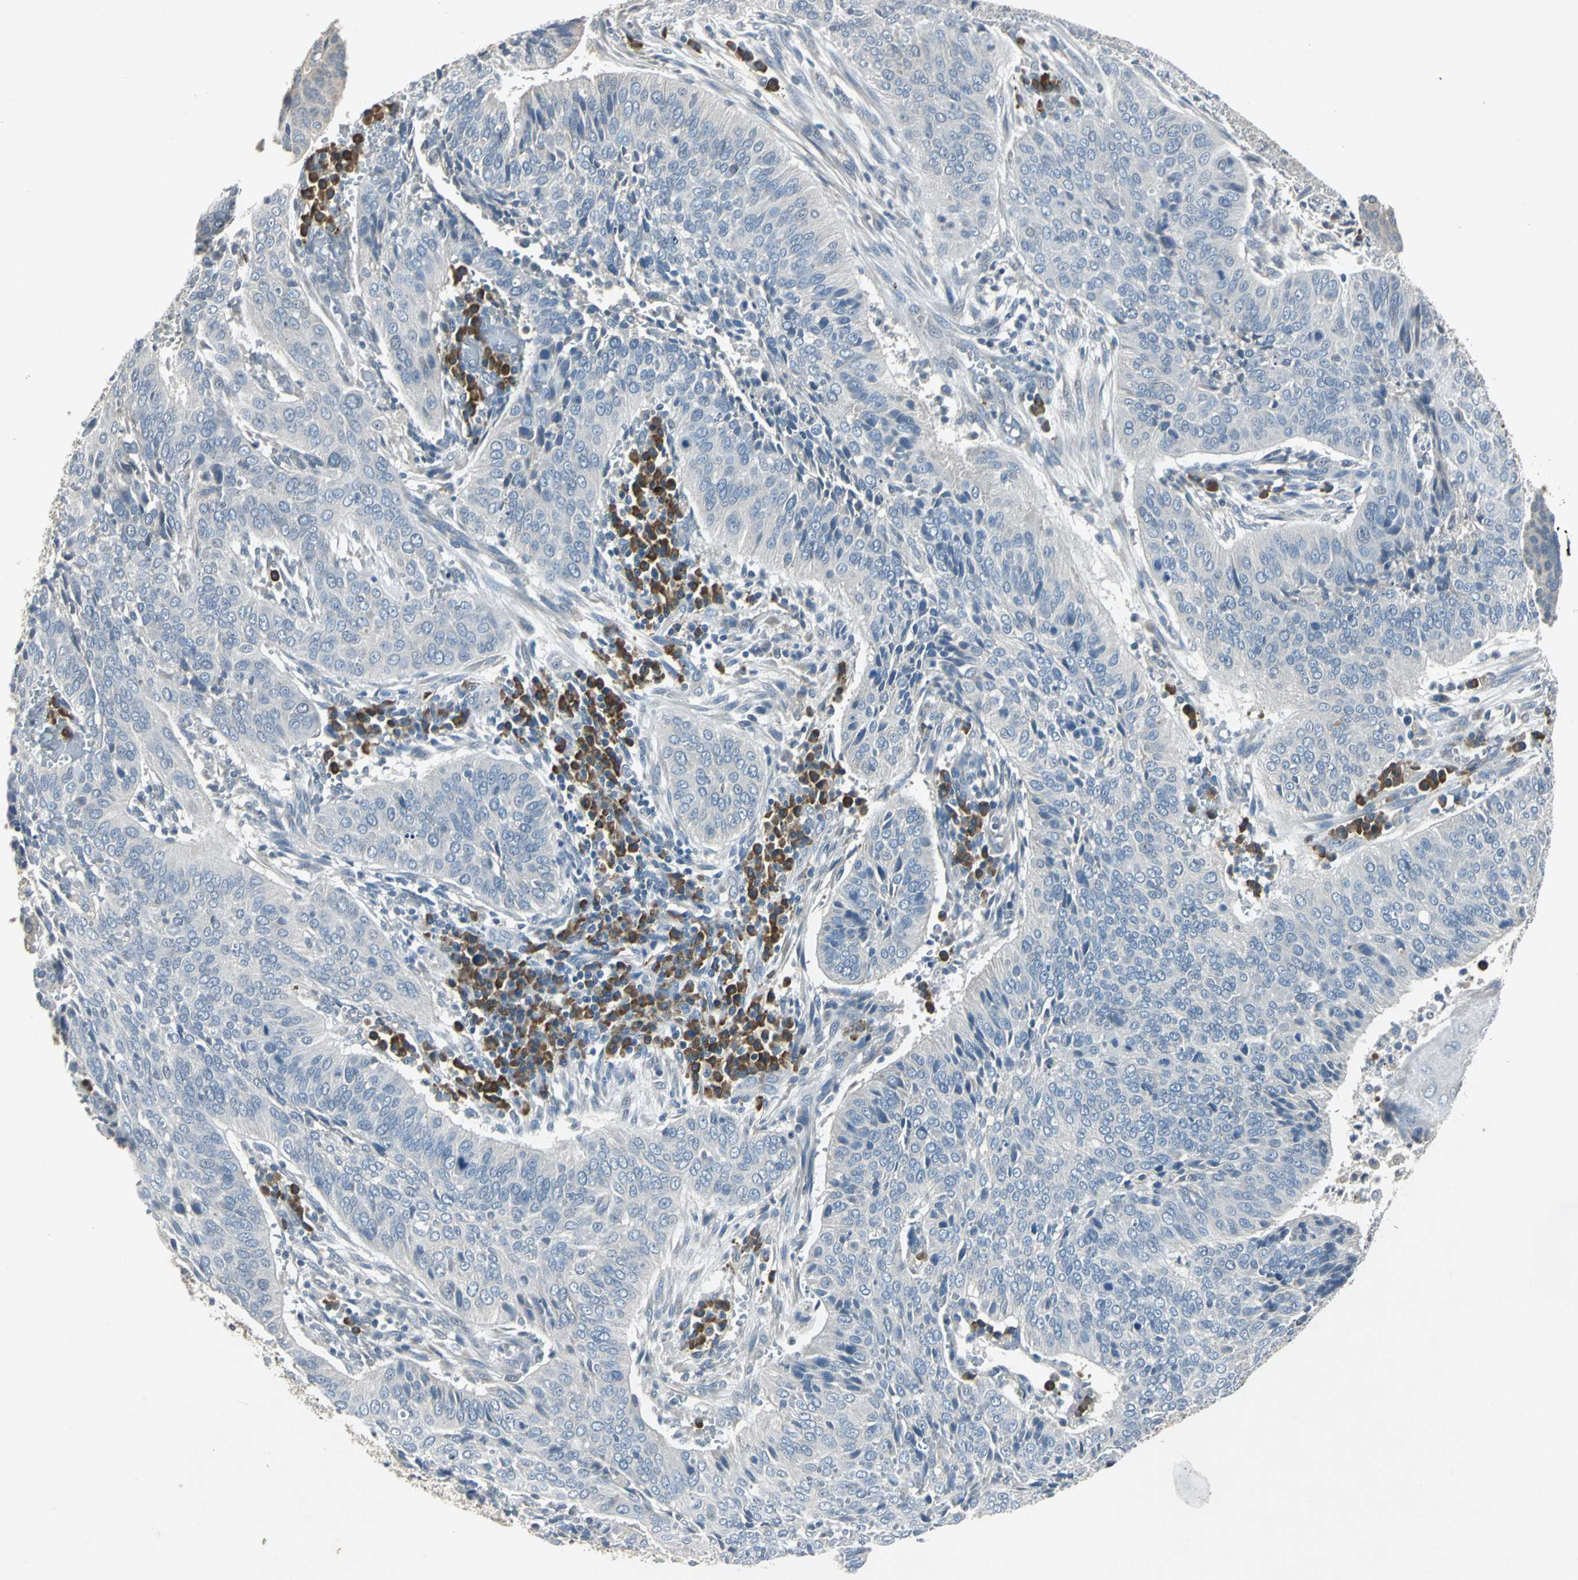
{"staining": {"intensity": "negative", "quantity": "none", "location": "none"}, "tissue": "cervical cancer", "cell_type": "Tumor cells", "image_type": "cancer", "snomed": [{"axis": "morphology", "description": "Squamous cell carcinoma, NOS"}, {"axis": "topography", "description": "Cervix"}], "caption": "The photomicrograph displays no significant staining in tumor cells of cervical cancer (squamous cell carcinoma).", "gene": "SLC2A13", "patient": {"sex": "female", "age": 39}}